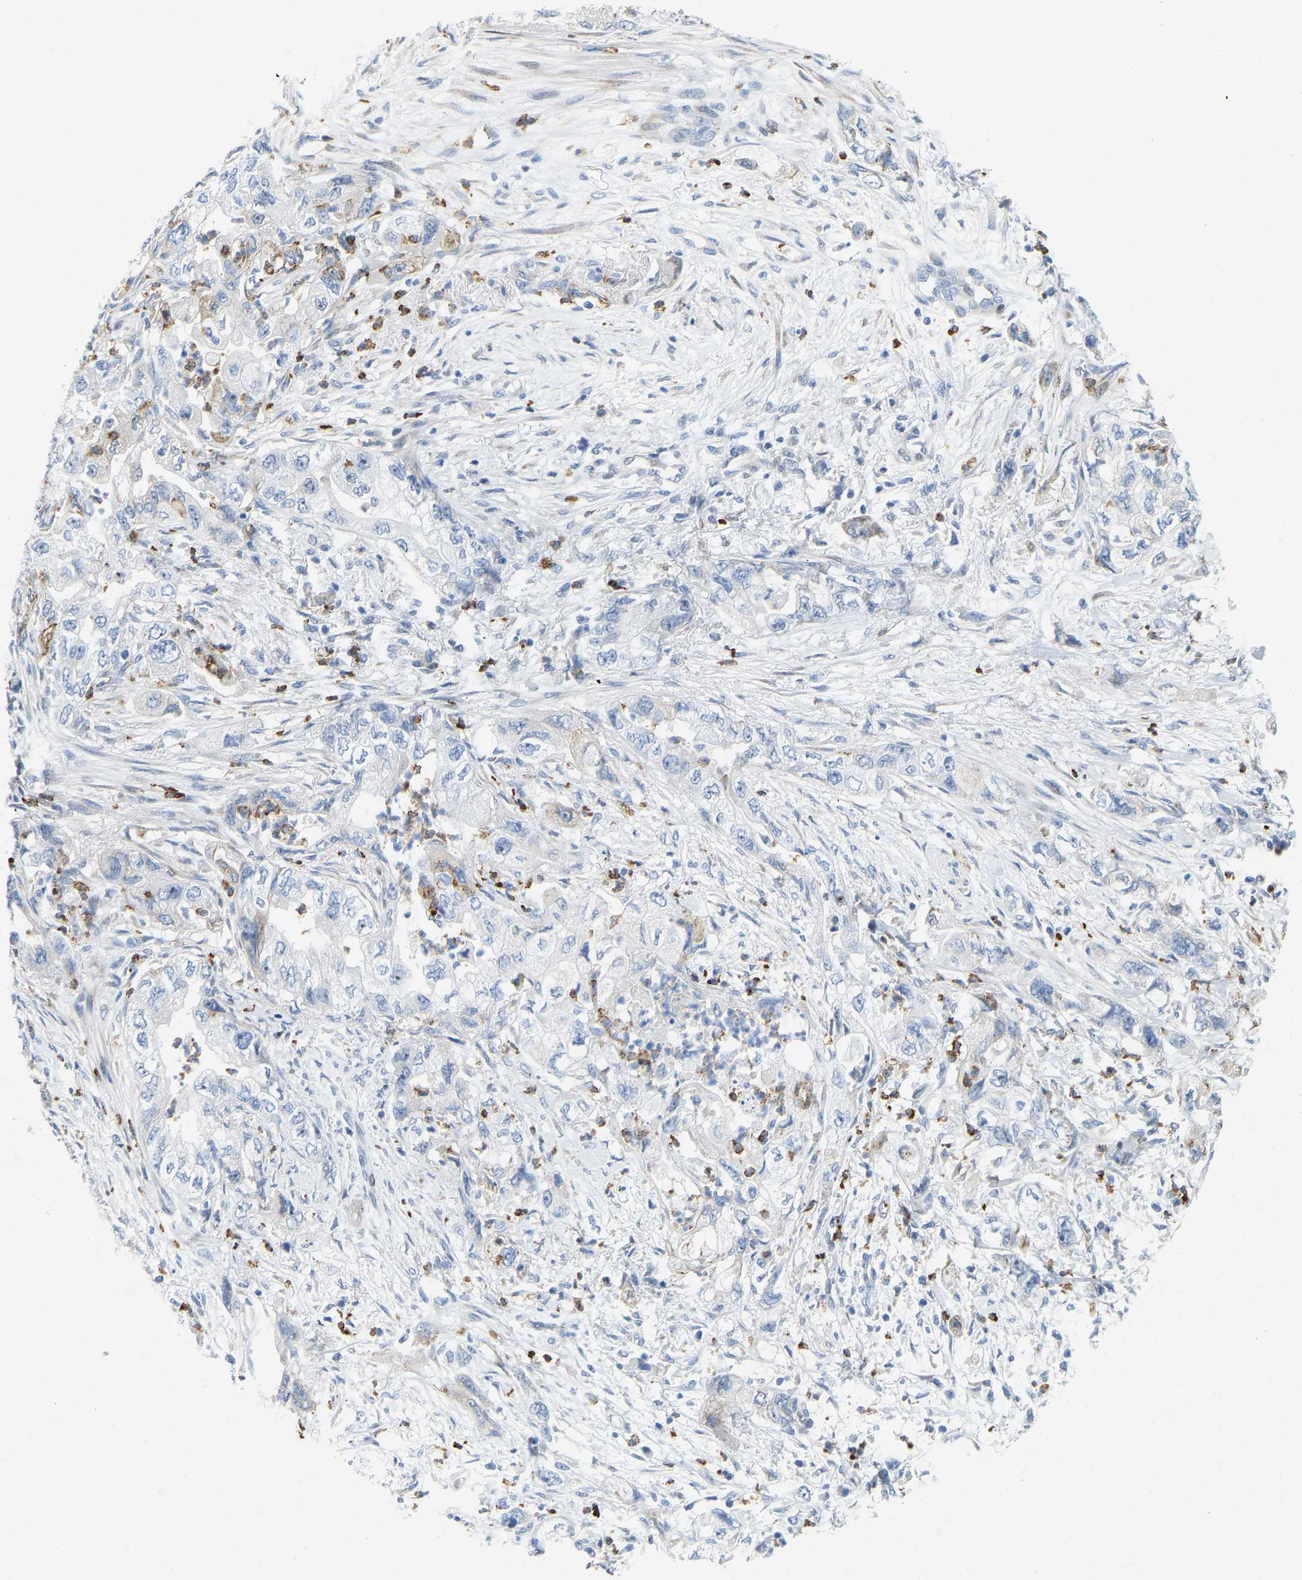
{"staining": {"intensity": "moderate", "quantity": "<25%", "location": "cytoplasmic/membranous"}, "tissue": "pancreatic cancer", "cell_type": "Tumor cells", "image_type": "cancer", "snomed": [{"axis": "morphology", "description": "Adenocarcinoma, NOS"}, {"axis": "topography", "description": "Pancreas"}], "caption": "A histopathology image of human pancreatic adenocarcinoma stained for a protein demonstrates moderate cytoplasmic/membranous brown staining in tumor cells.", "gene": "HDAC5", "patient": {"sex": "female", "age": 73}}